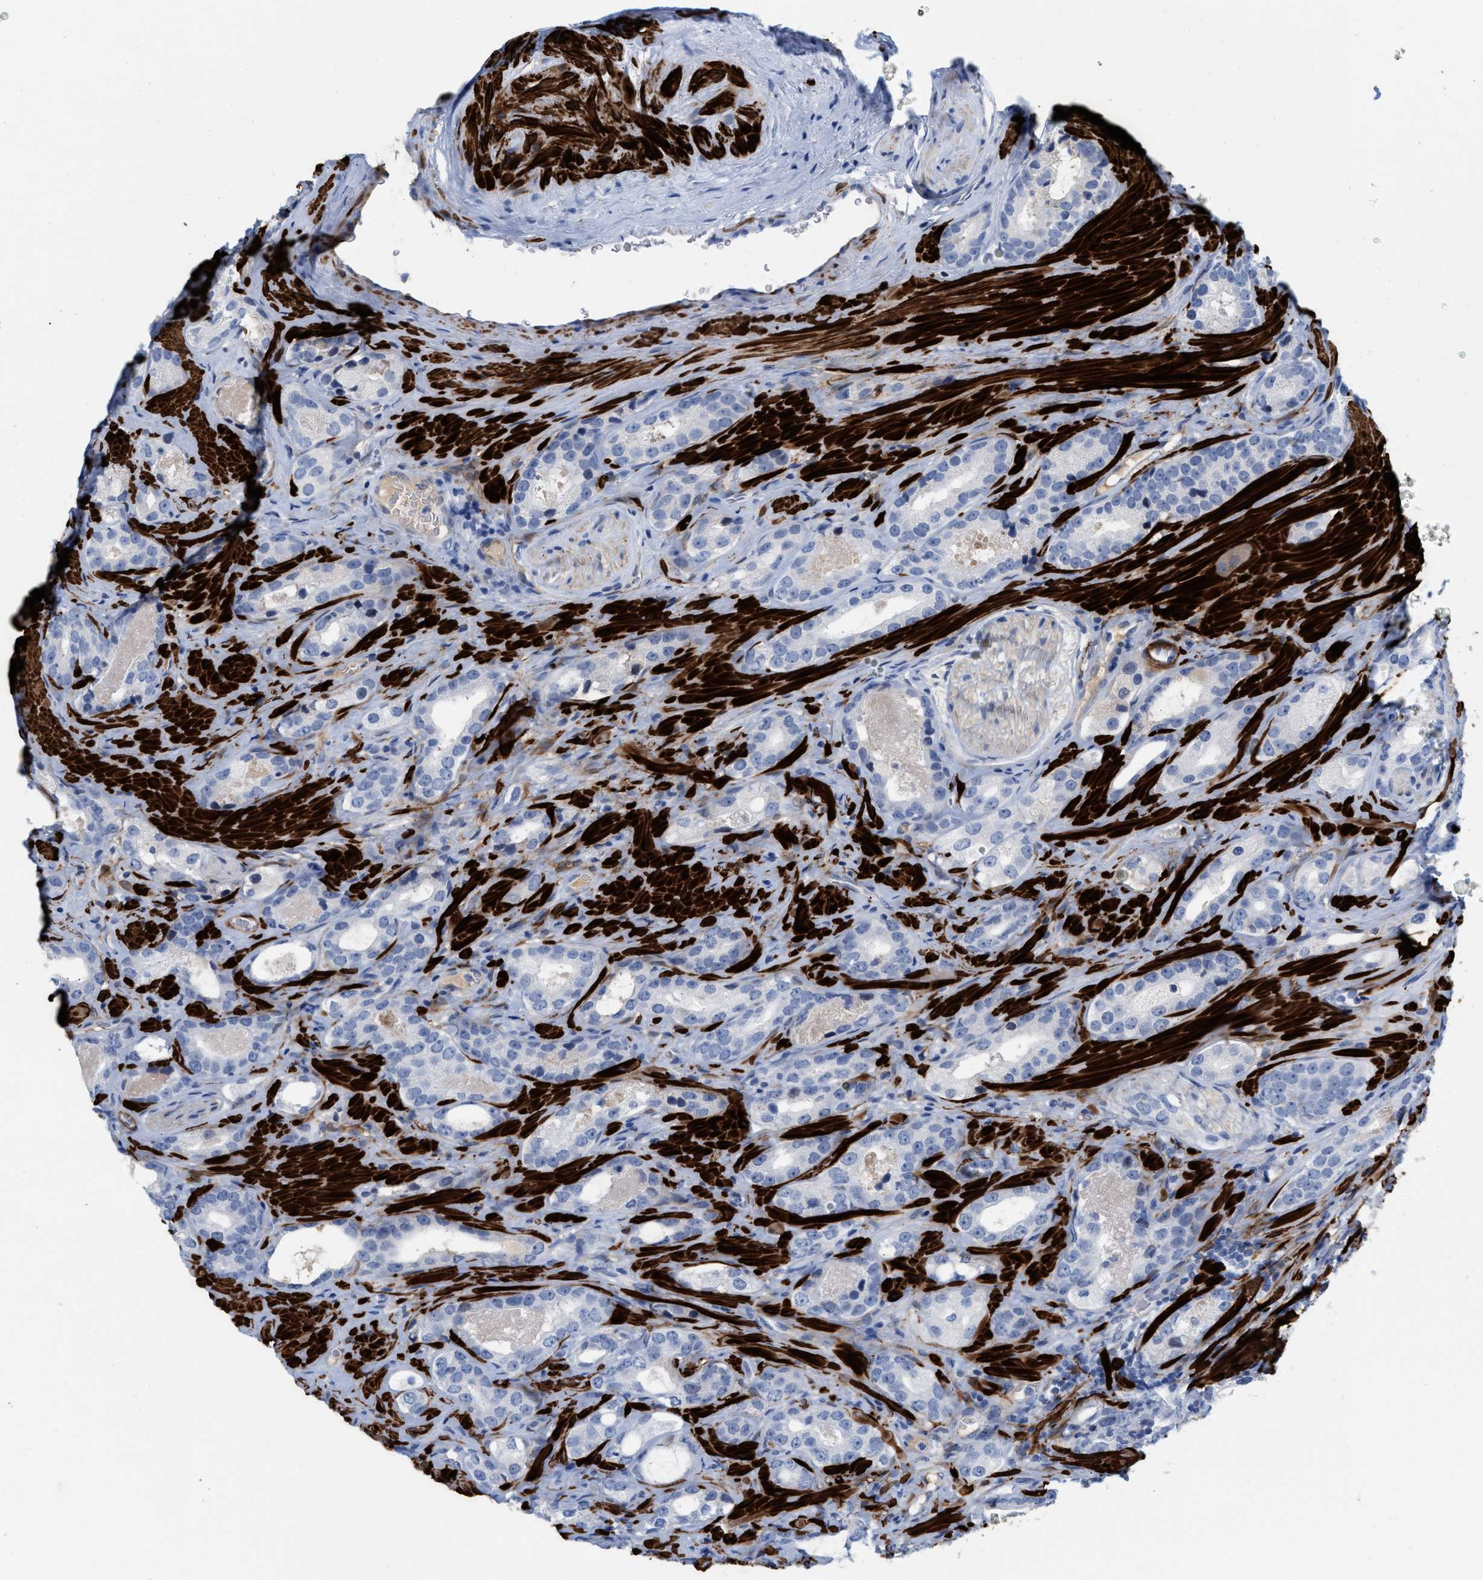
{"staining": {"intensity": "negative", "quantity": "none", "location": "none"}, "tissue": "prostate cancer", "cell_type": "Tumor cells", "image_type": "cancer", "snomed": [{"axis": "morphology", "description": "Adenocarcinoma, High grade"}, {"axis": "topography", "description": "Prostate"}], "caption": "DAB (3,3'-diaminobenzidine) immunohistochemical staining of prostate high-grade adenocarcinoma reveals no significant staining in tumor cells.", "gene": "TAGLN", "patient": {"sex": "male", "age": 63}}